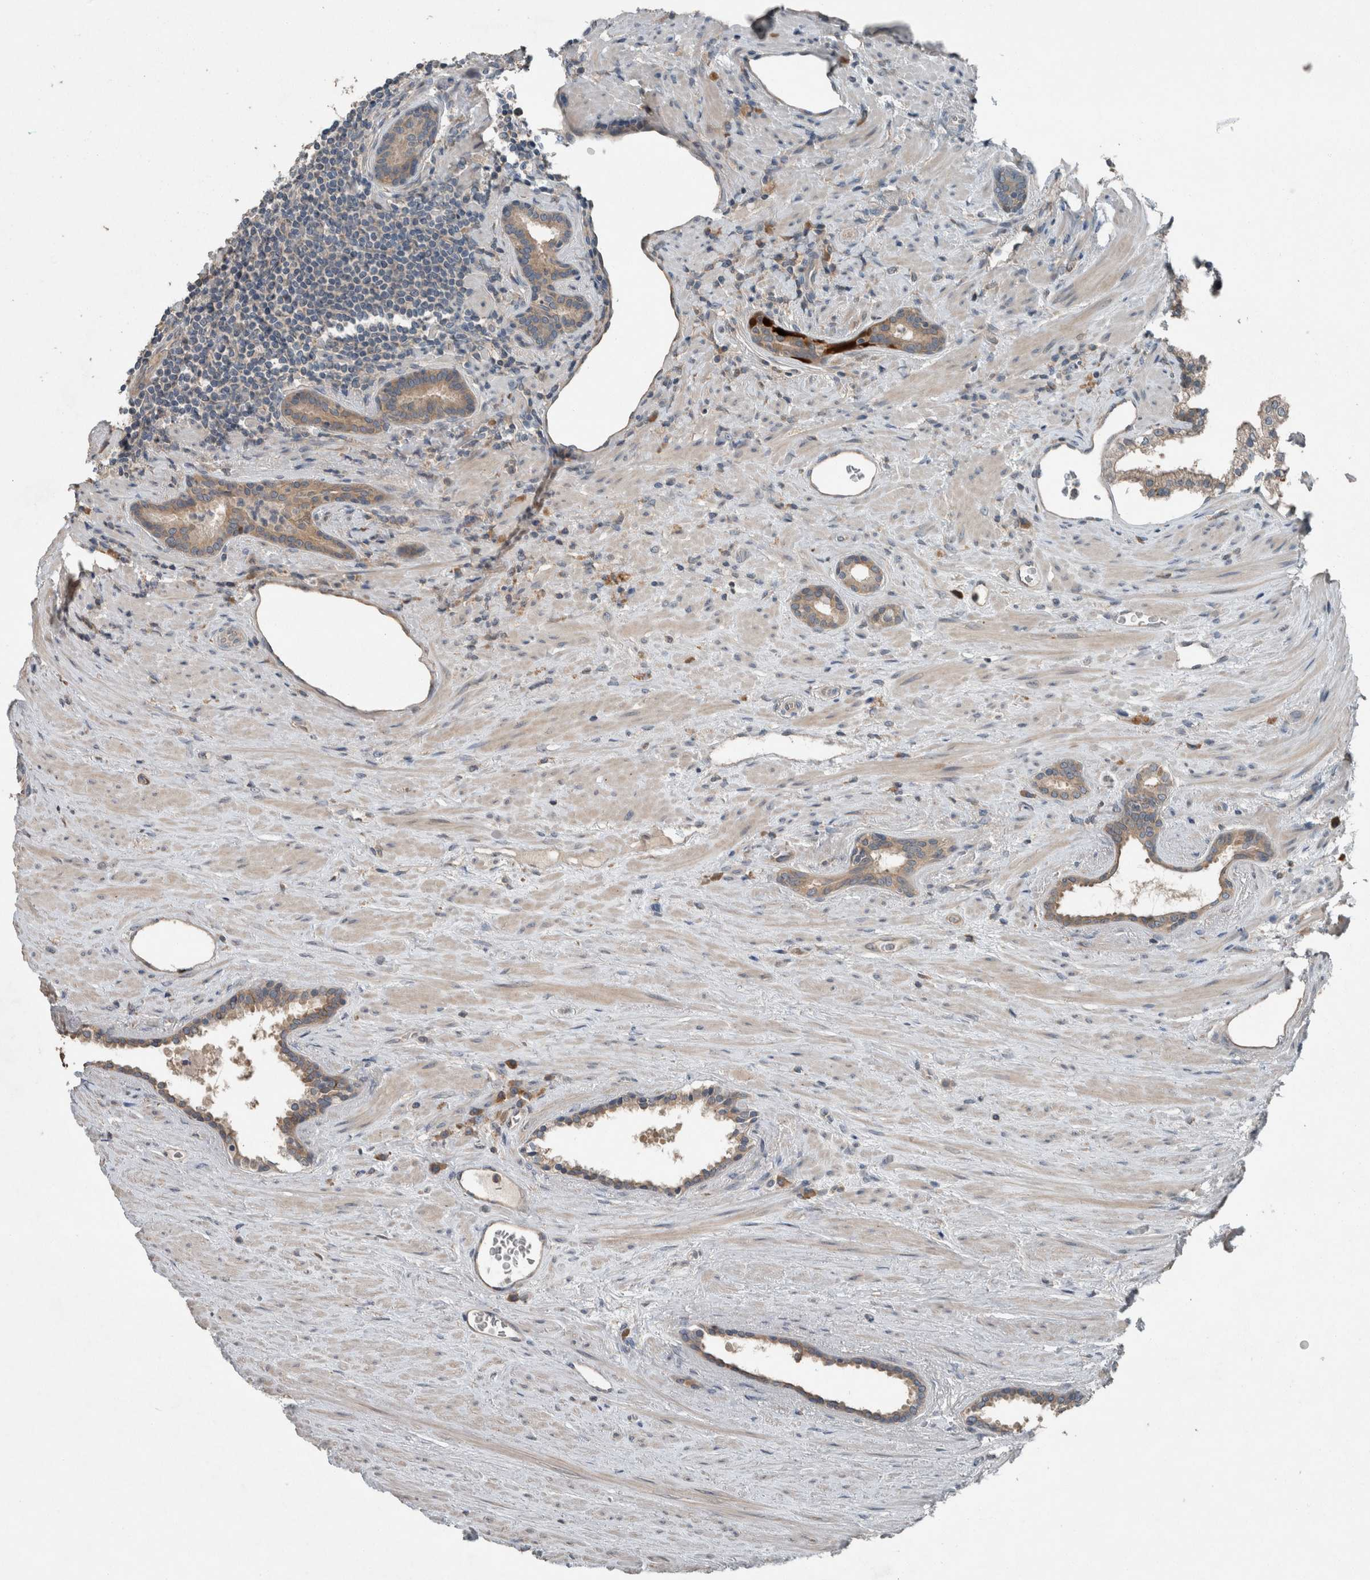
{"staining": {"intensity": "moderate", "quantity": ">75%", "location": "cytoplasmic/membranous"}, "tissue": "prostate cancer", "cell_type": "Tumor cells", "image_type": "cancer", "snomed": [{"axis": "morphology", "description": "Adenocarcinoma, High grade"}, {"axis": "topography", "description": "Prostate"}], "caption": "A histopathology image of prostate high-grade adenocarcinoma stained for a protein shows moderate cytoplasmic/membranous brown staining in tumor cells. The protein is shown in brown color, while the nuclei are stained blue.", "gene": "KNTC1", "patient": {"sex": "male", "age": 71}}